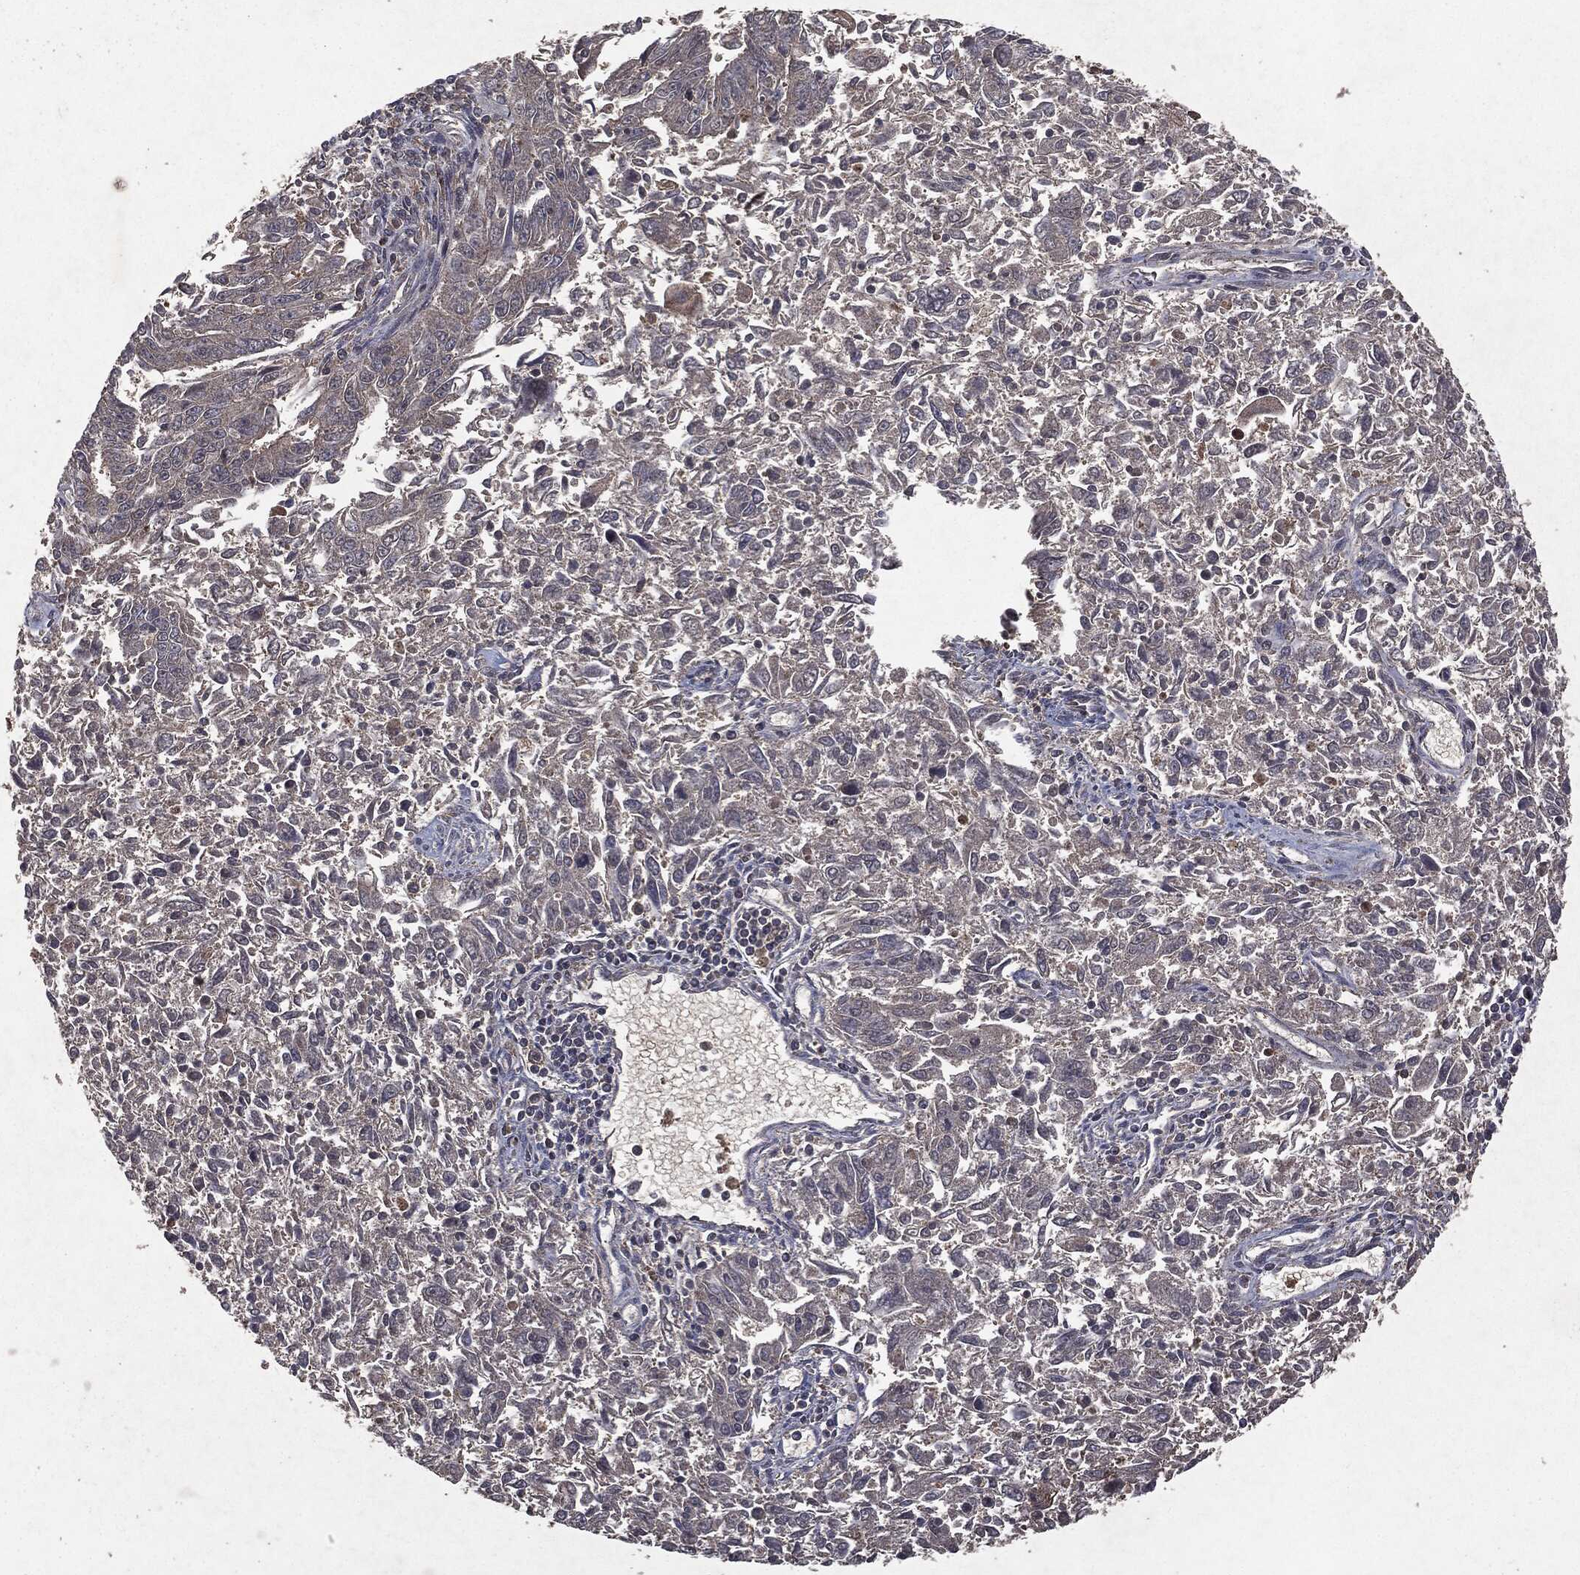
{"staining": {"intensity": "negative", "quantity": "none", "location": "none"}, "tissue": "endometrial cancer", "cell_type": "Tumor cells", "image_type": "cancer", "snomed": [{"axis": "morphology", "description": "Adenocarcinoma, NOS"}, {"axis": "topography", "description": "Endometrium"}], "caption": "High power microscopy histopathology image of an IHC histopathology image of endometrial cancer, revealing no significant staining in tumor cells. (IHC, brightfield microscopy, high magnification).", "gene": "MTOR", "patient": {"sex": "female", "age": 42}}